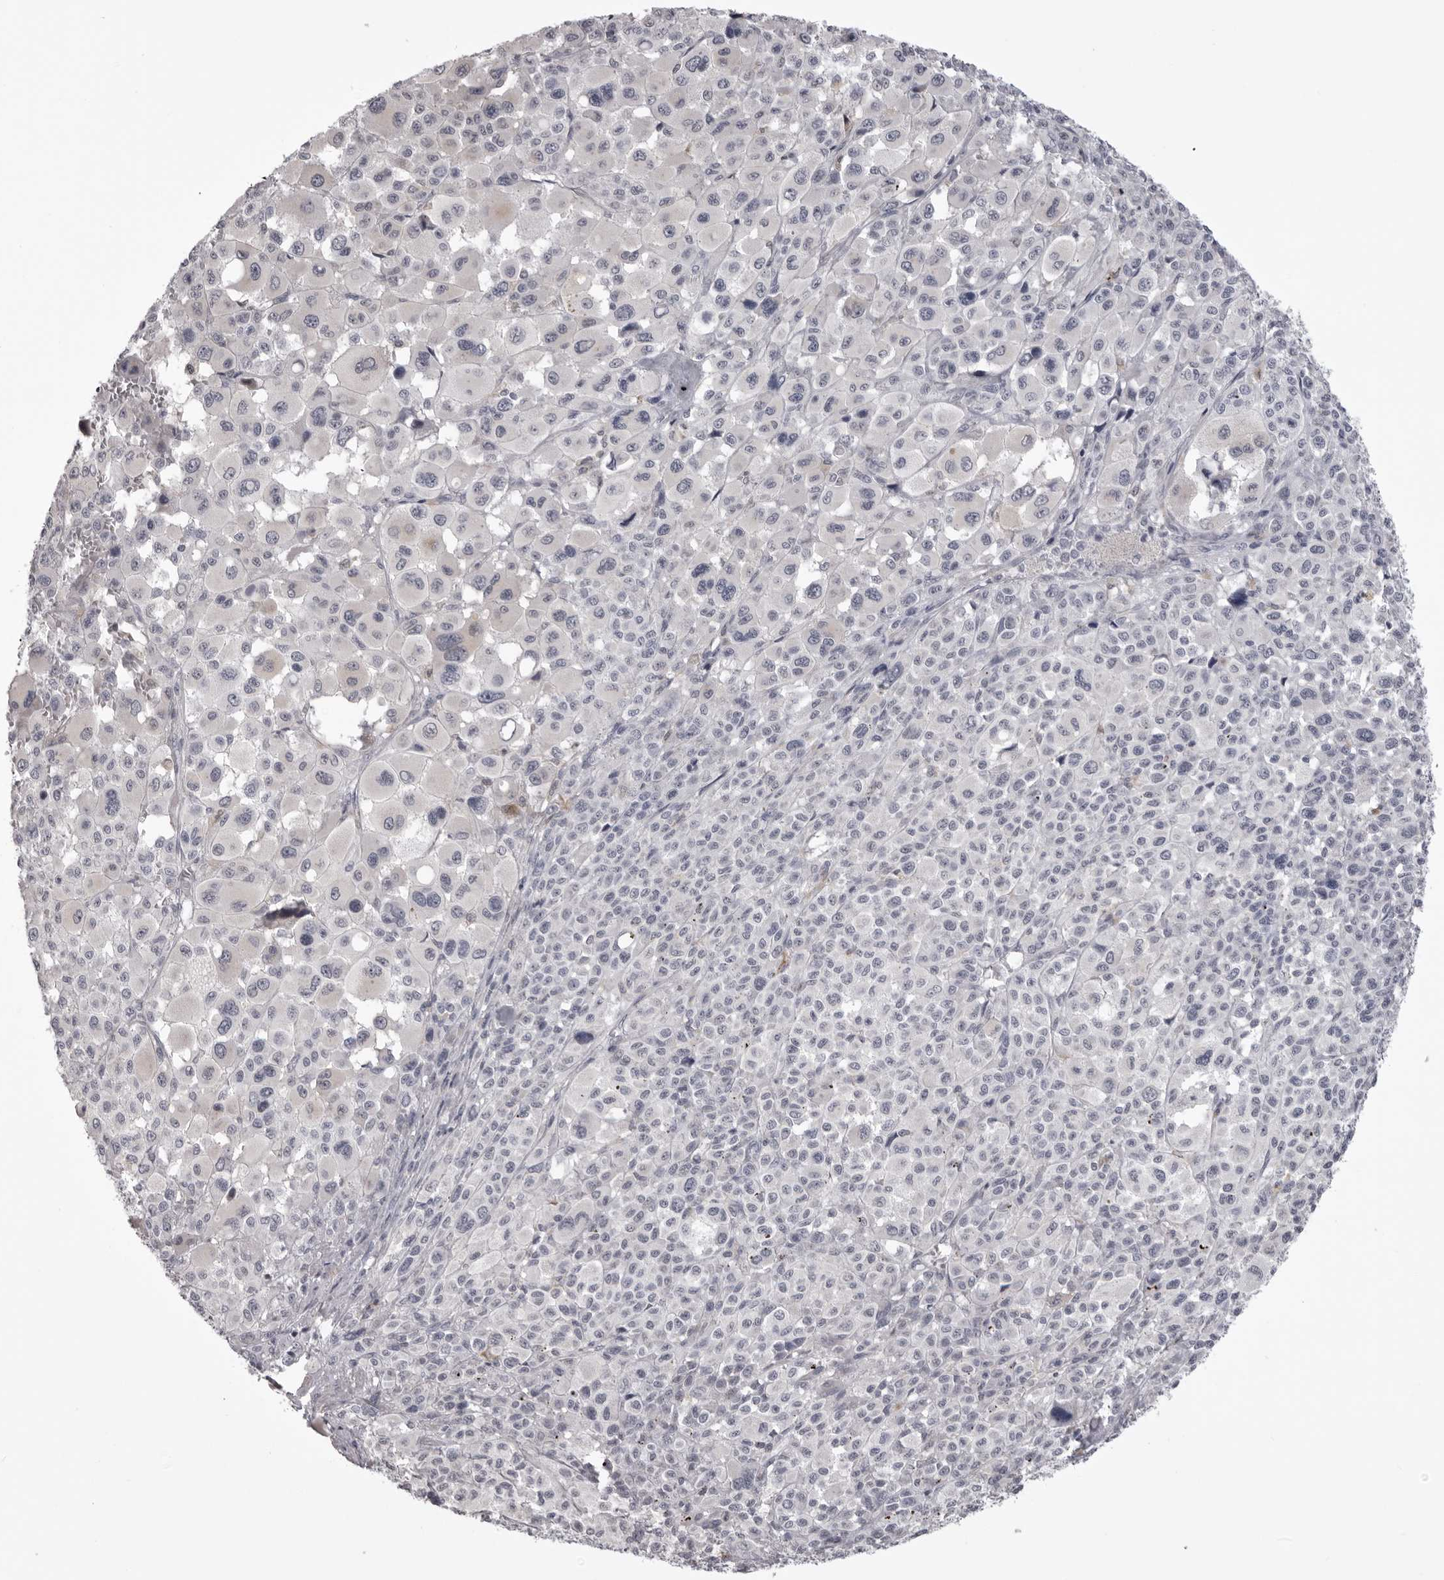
{"staining": {"intensity": "negative", "quantity": "none", "location": "none"}, "tissue": "melanoma", "cell_type": "Tumor cells", "image_type": "cancer", "snomed": [{"axis": "morphology", "description": "Malignant melanoma, Metastatic site"}, {"axis": "topography", "description": "Skin"}], "caption": "Malignant melanoma (metastatic site) was stained to show a protein in brown. There is no significant staining in tumor cells.", "gene": "NCEH1", "patient": {"sex": "female", "age": 74}}